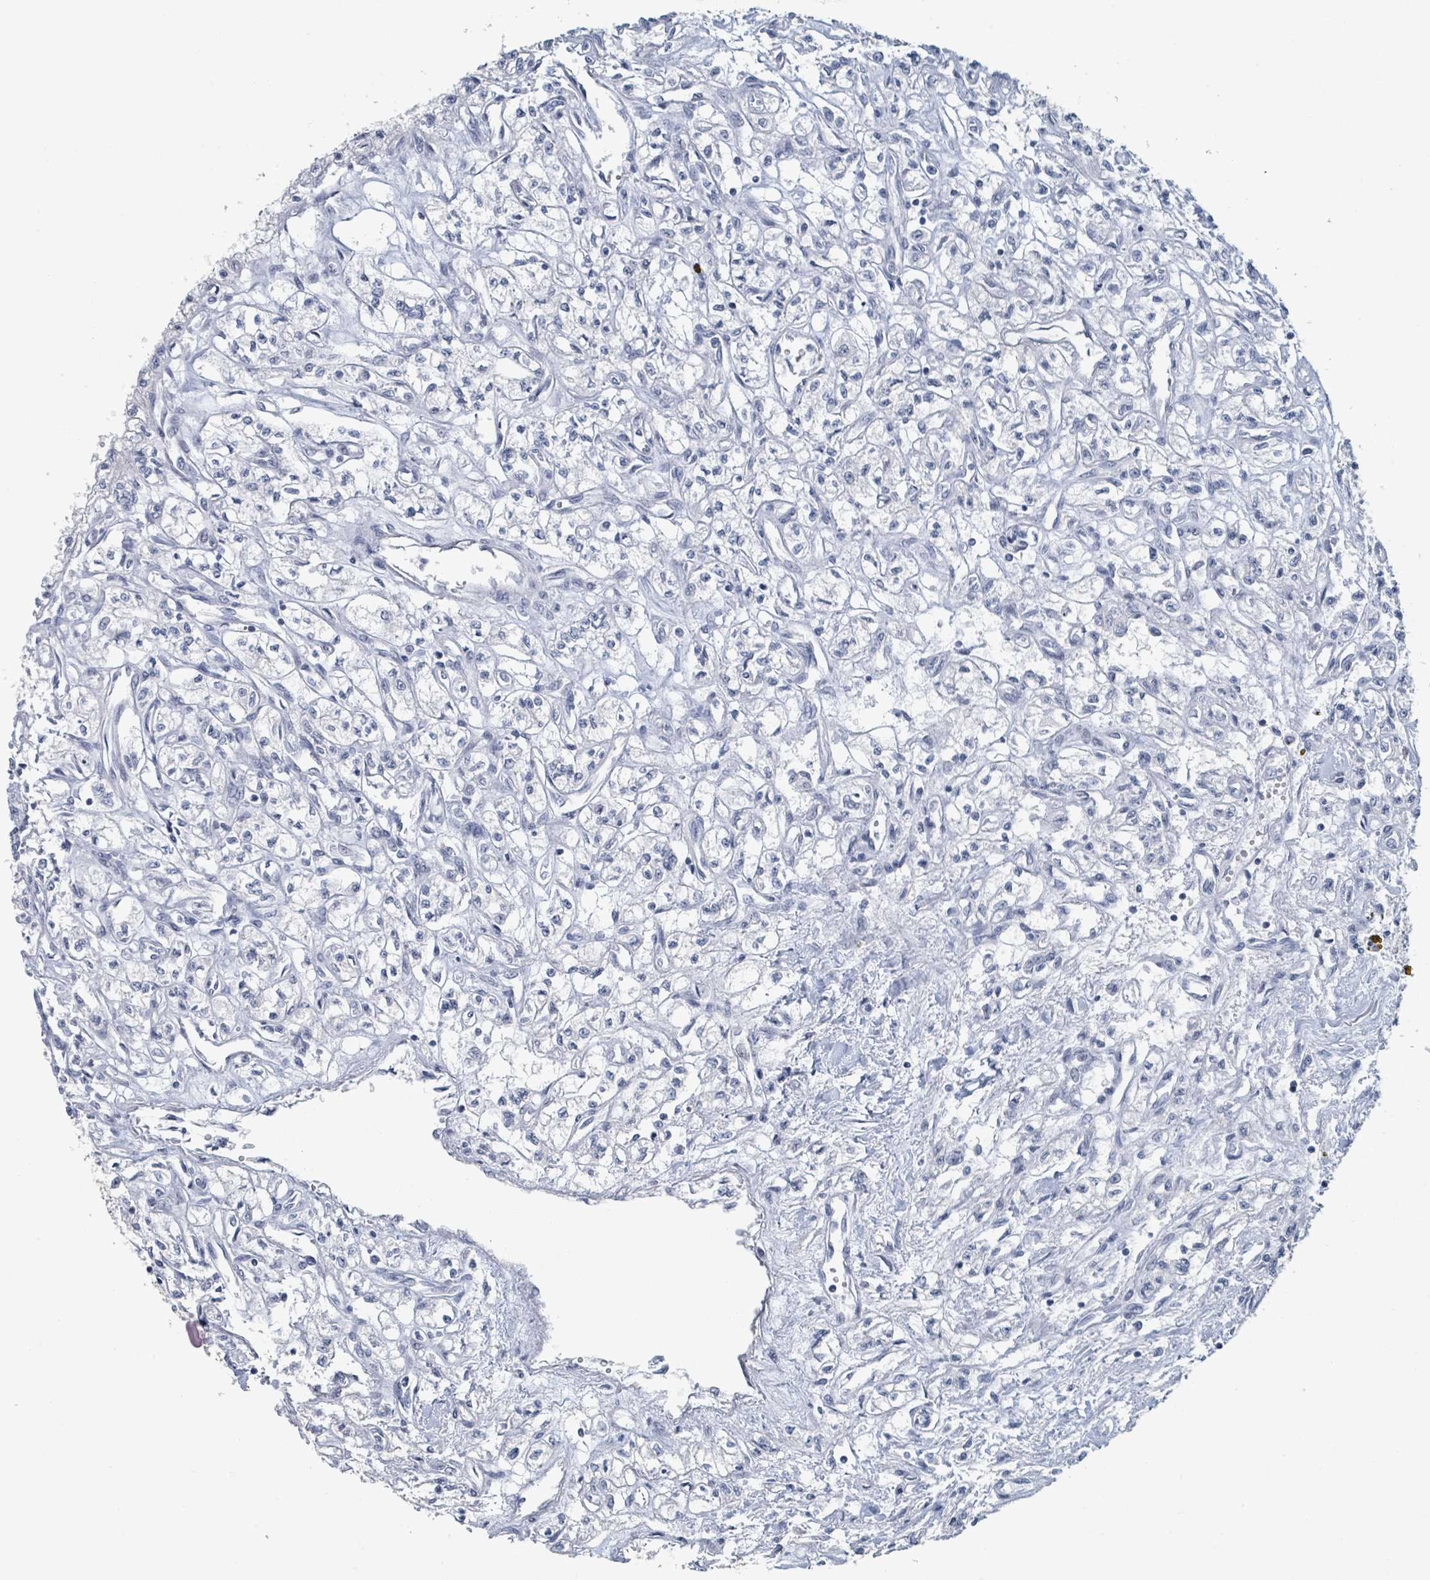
{"staining": {"intensity": "negative", "quantity": "none", "location": "none"}, "tissue": "renal cancer", "cell_type": "Tumor cells", "image_type": "cancer", "snomed": [{"axis": "morphology", "description": "Adenocarcinoma, NOS"}, {"axis": "topography", "description": "Kidney"}], "caption": "A high-resolution photomicrograph shows IHC staining of renal adenocarcinoma, which reveals no significant positivity in tumor cells.", "gene": "EHMT2", "patient": {"sex": "male", "age": 56}}